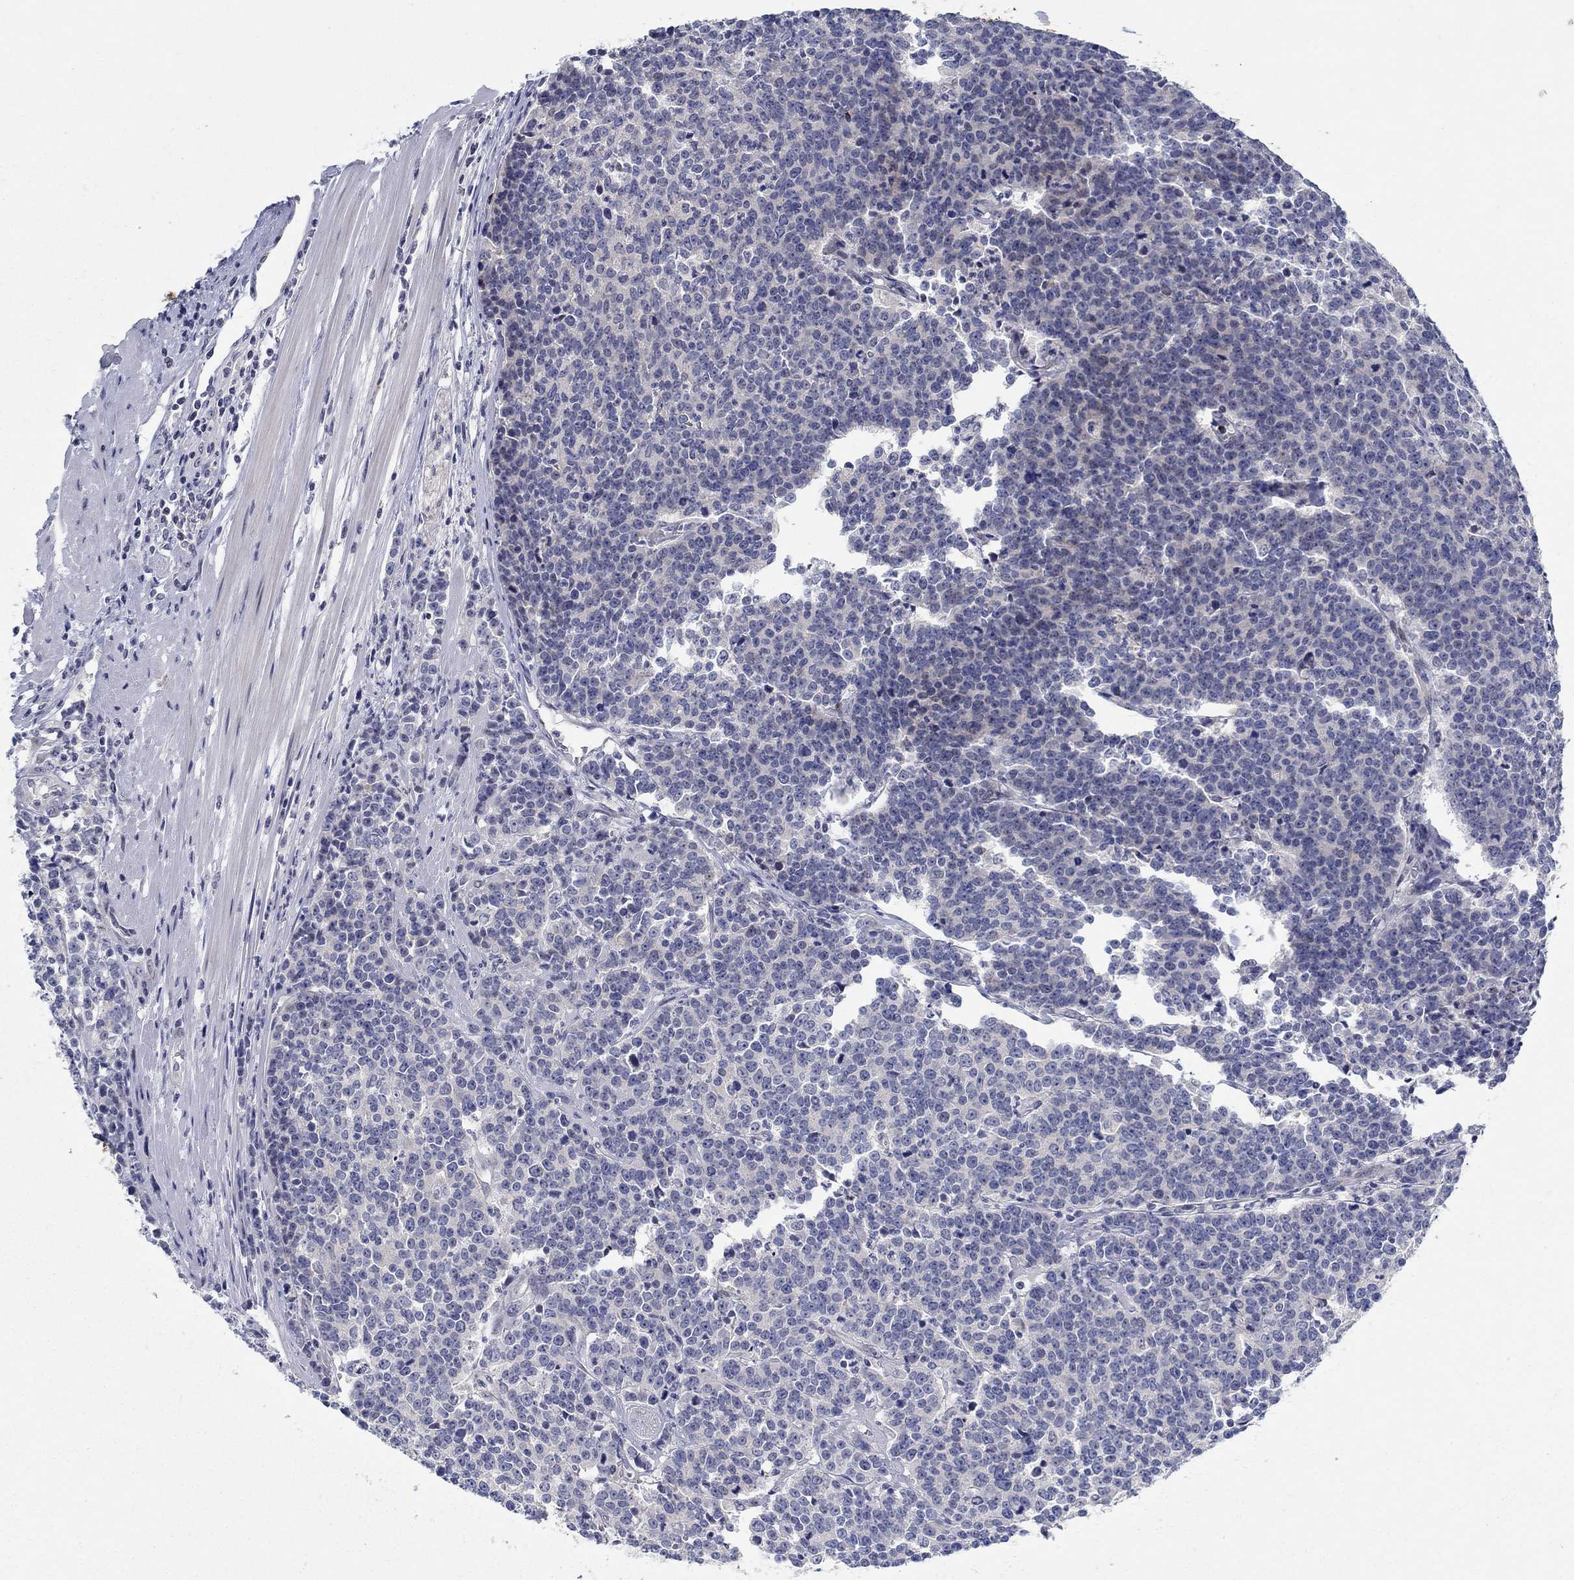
{"staining": {"intensity": "negative", "quantity": "none", "location": "none"}, "tissue": "prostate cancer", "cell_type": "Tumor cells", "image_type": "cancer", "snomed": [{"axis": "morphology", "description": "Adenocarcinoma, NOS"}, {"axis": "topography", "description": "Prostate"}], "caption": "High magnification brightfield microscopy of prostate adenocarcinoma stained with DAB (brown) and counterstained with hematoxylin (blue): tumor cells show no significant positivity.", "gene": "ANO7", "patient": {"sex": "male", "age": 67}}